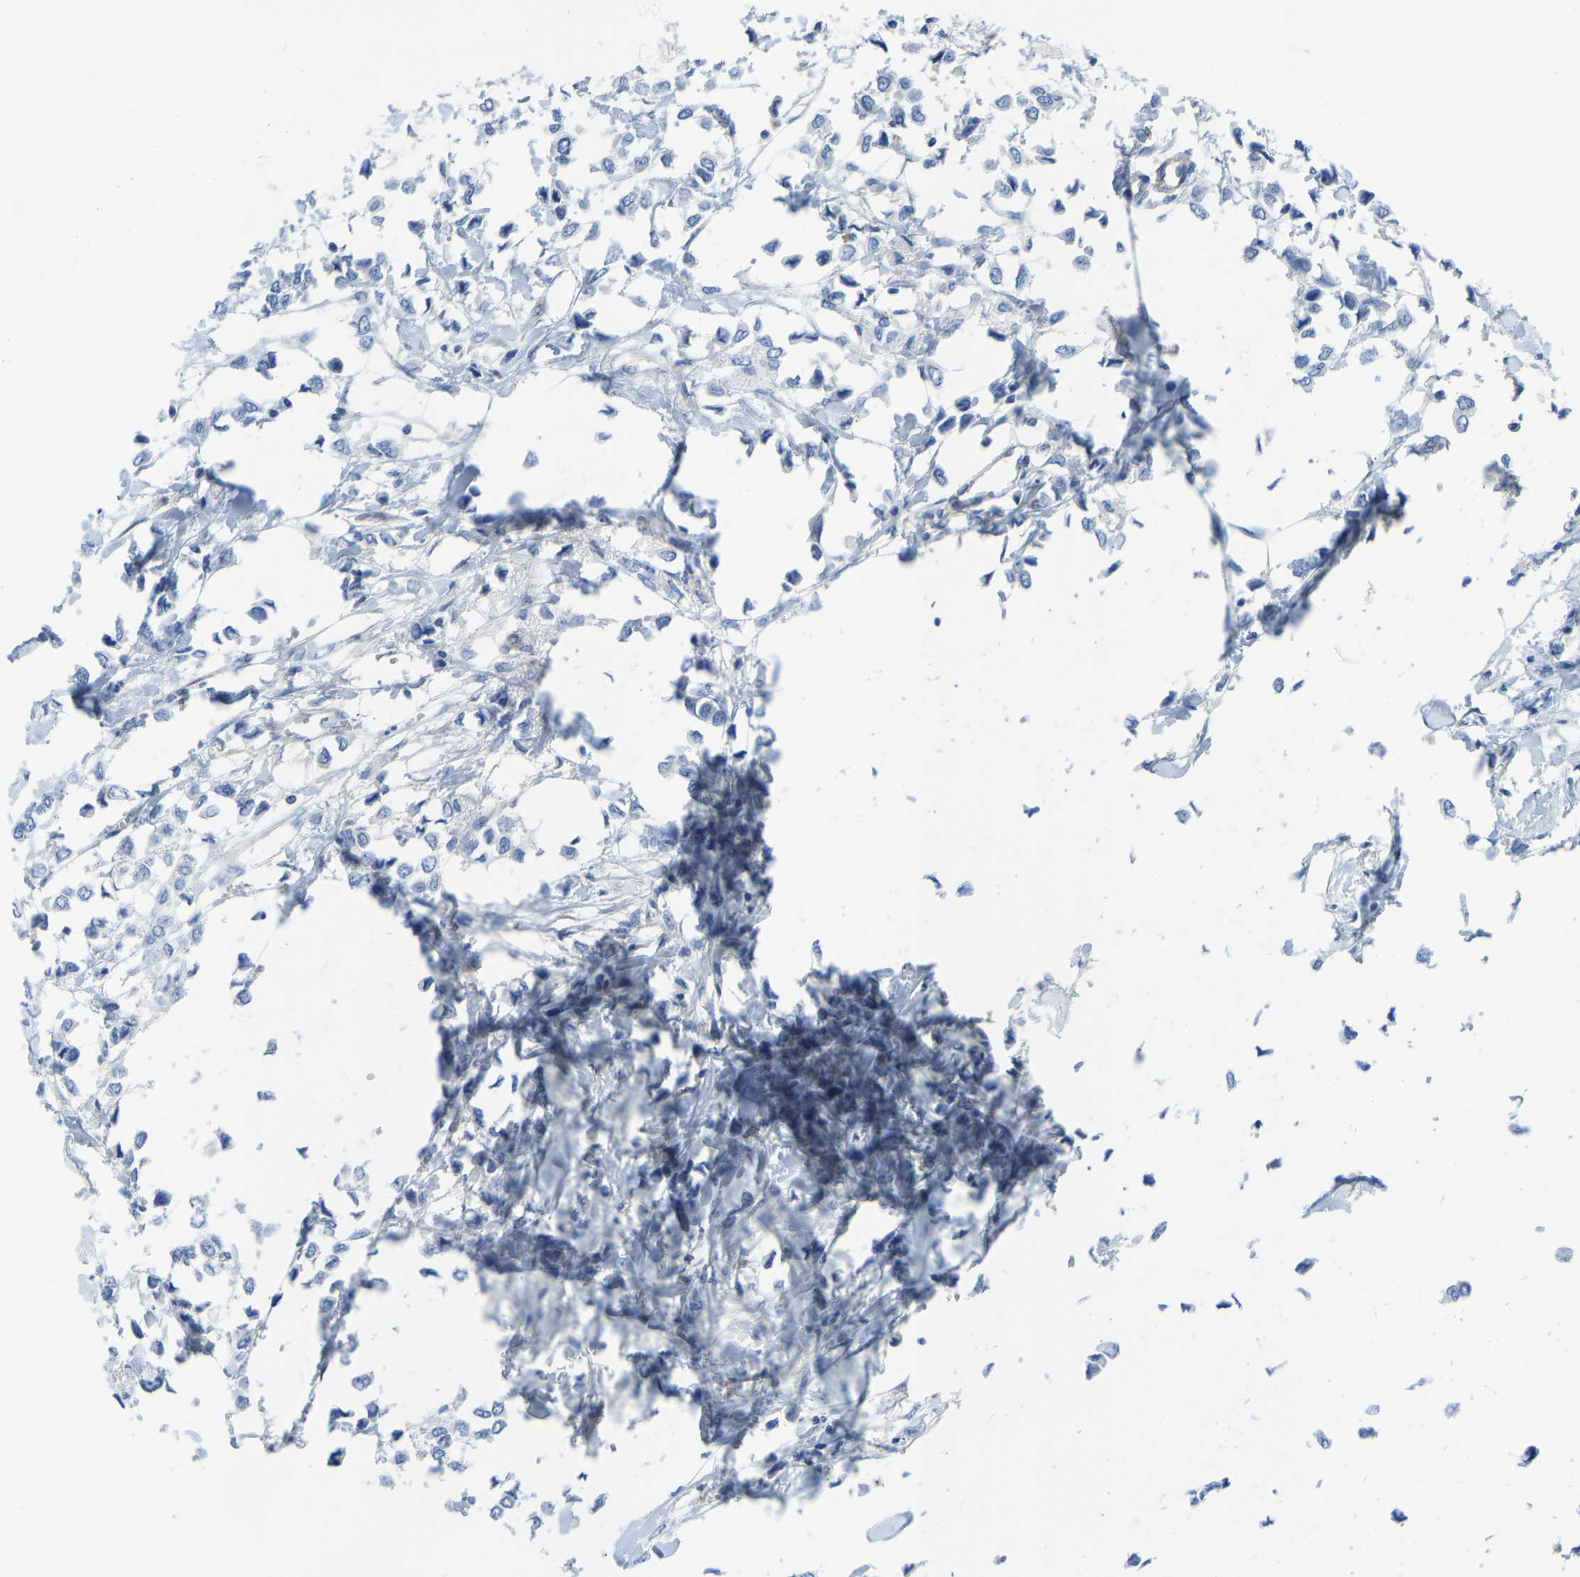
{"staining": {"intensity": "negative", "quantity": "none", "location": "none"}, "tissue": "breast cancer", "cell_type": "Tumor cells", "image_type": "cancer", "snomed": [{"axis": "morphology", "description": "Lobular carcinoma"}, {"axis": "topography", "description": "Breast"}], "caption": "An immunohistochemistry image of breast cancer is shown. There is no staining in tumor cells of breast cancer. (Stains: DAB (3,3'-diaminobenzidine) immunohistochemistry with hematoxylin counter stain, Microscopy: brightfield microscopy at high magnification).", "gene": "PPP3CA", "patient": {"sex": "female", "age": 51}}